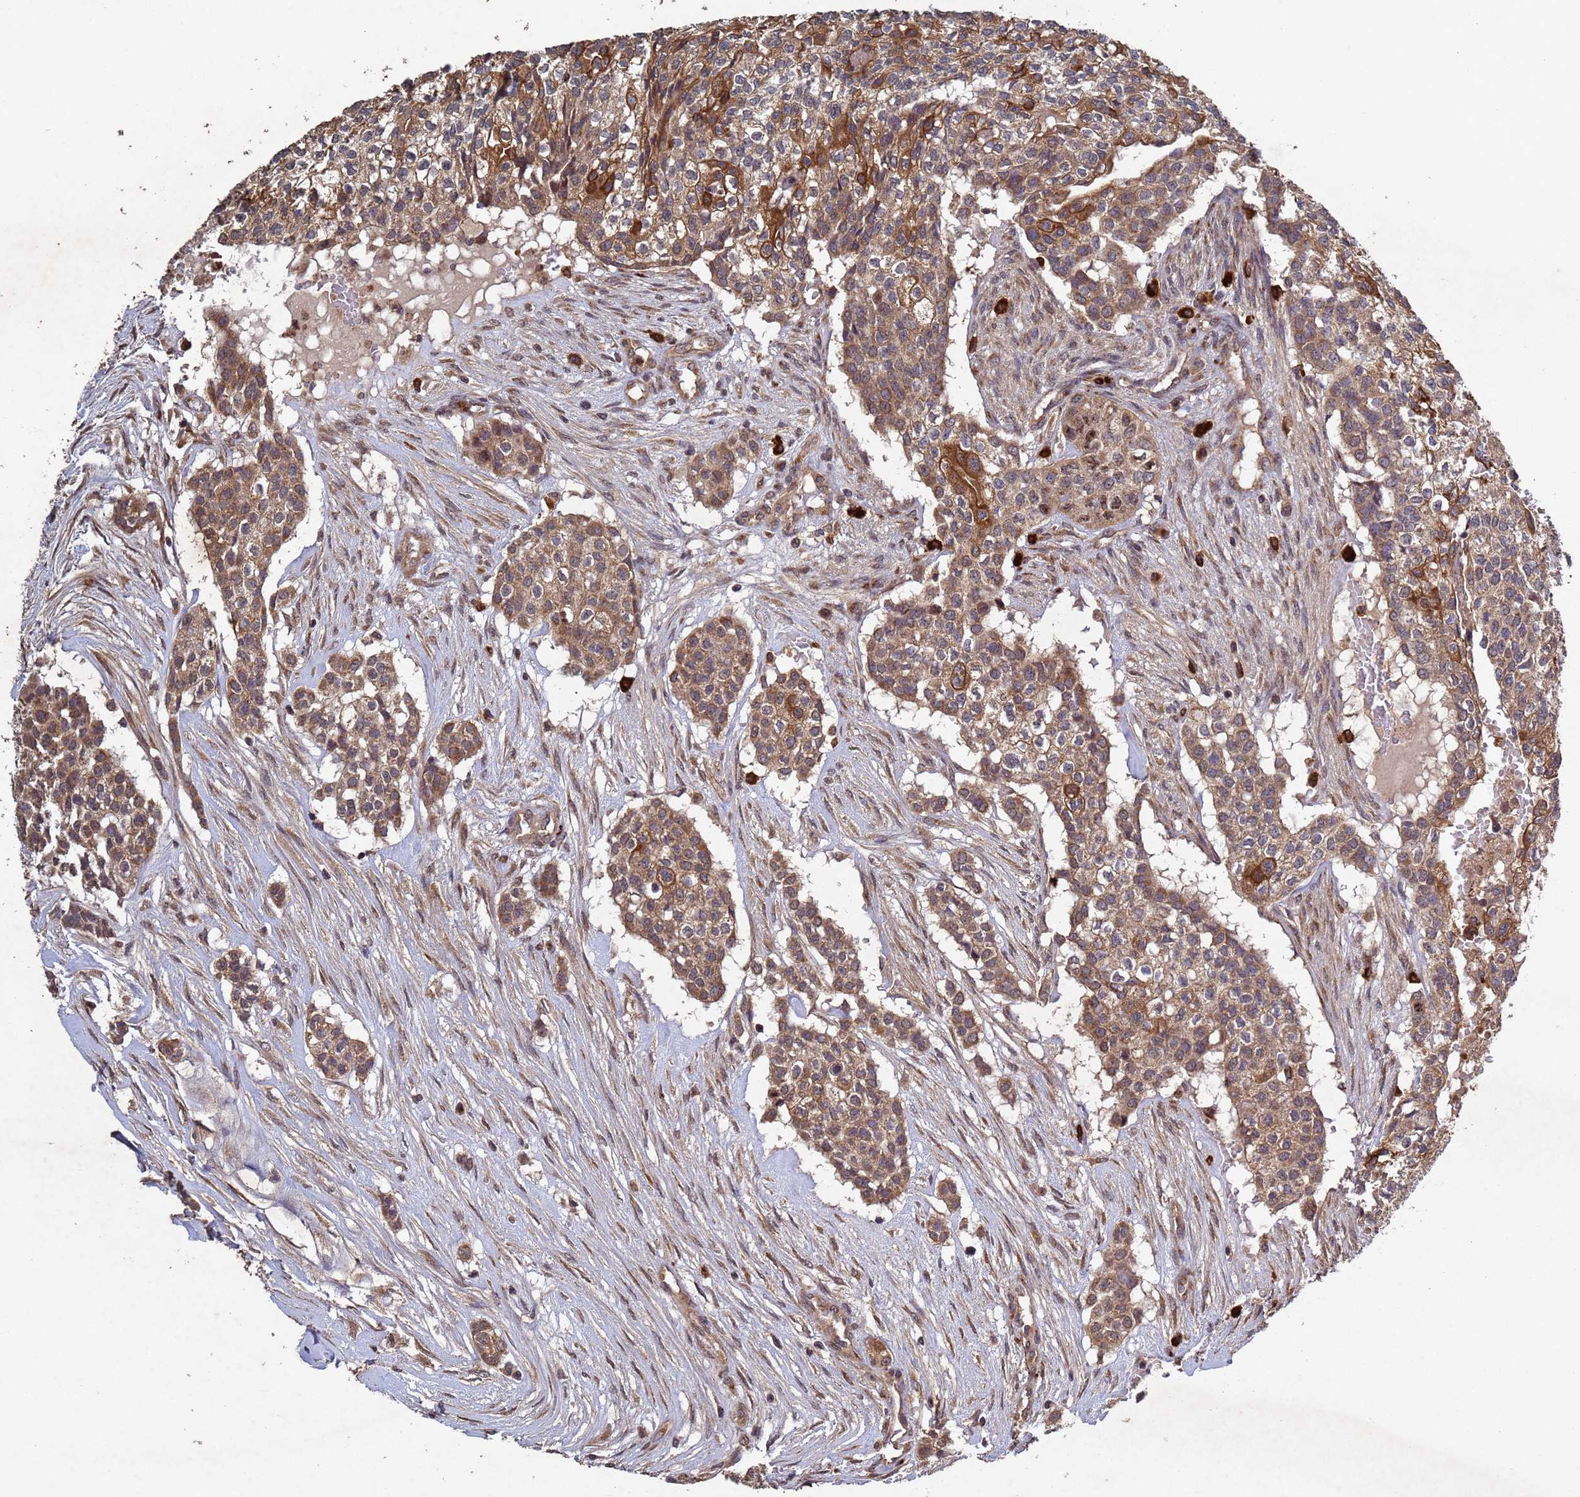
{"staining": {"intensity": "moderate", "quantity": ">75%", "location": "cytoplasmic/membranous"}, "tissue": "head and neck cancer", "cell_type": "Tumor cells", "image_type": "cancer", "snomed": [{"axis": "morphology", "description": "Adenocarcinoma, NOS"}, {"axis": "topography", "description": "Head-Neck"}], "caption": "A photomicrograph of human adenocarcinoma (head and neck) stained for a protein shows moderate cytoplasmic/membranous brown staining in tumor cells.", "gene": "FASTKD1", "patient": {"sex": "male", "age": 81}}